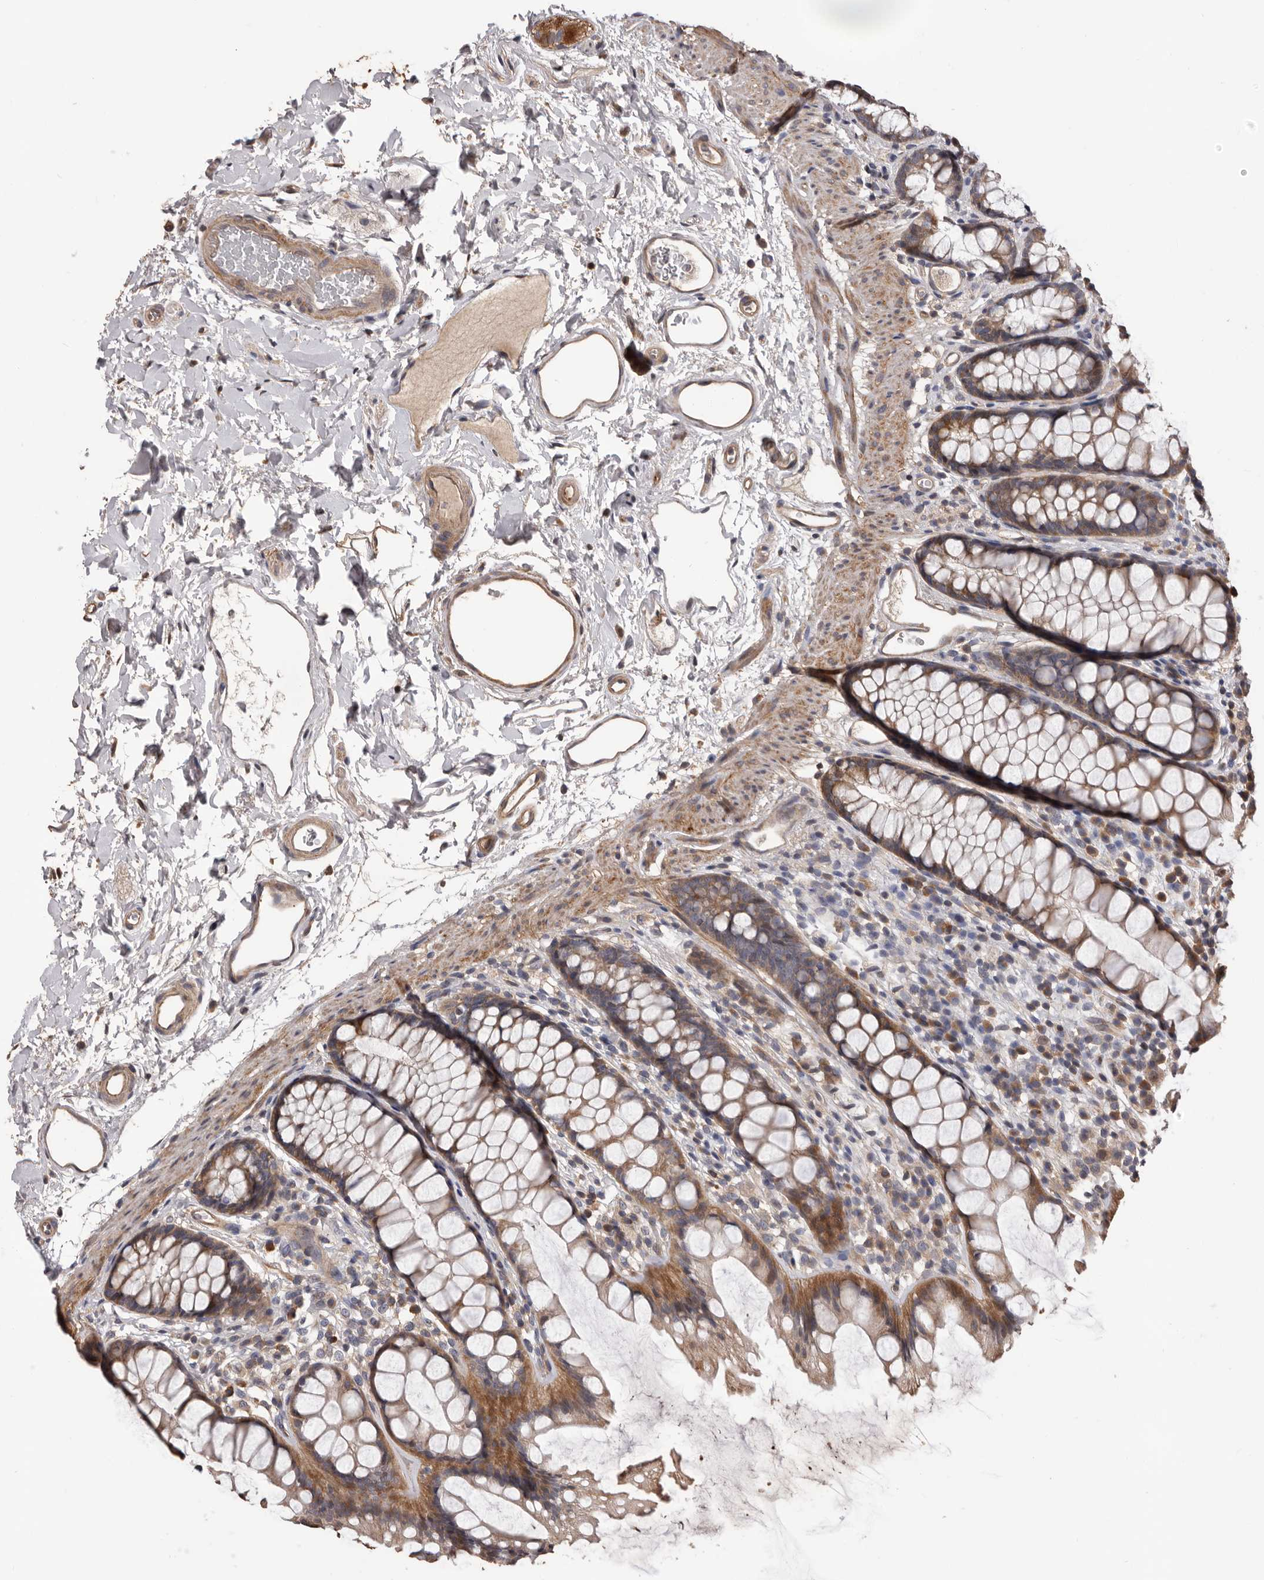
{"staining": {"intensity": "moderate", "quantity": ">75%", "location": "cytoplasmic/membranous"}, "tissue": "rectum", "cell_type": "Glandular cells", "image_type": "normal", "snomed": [{"axis": "morphology", "description": "Normal tissue, NOS"}, {"axis": "topography", "description": "Rectum"}], "caption": "High-power microscopy captured an IHC micrograph of benign rectum, revealing moderate cytoplasmic/membranous staining in about >75% of glandular cells.", "gene": "ADAMTS2", "patient": {"sex": "female", "age": 65}}